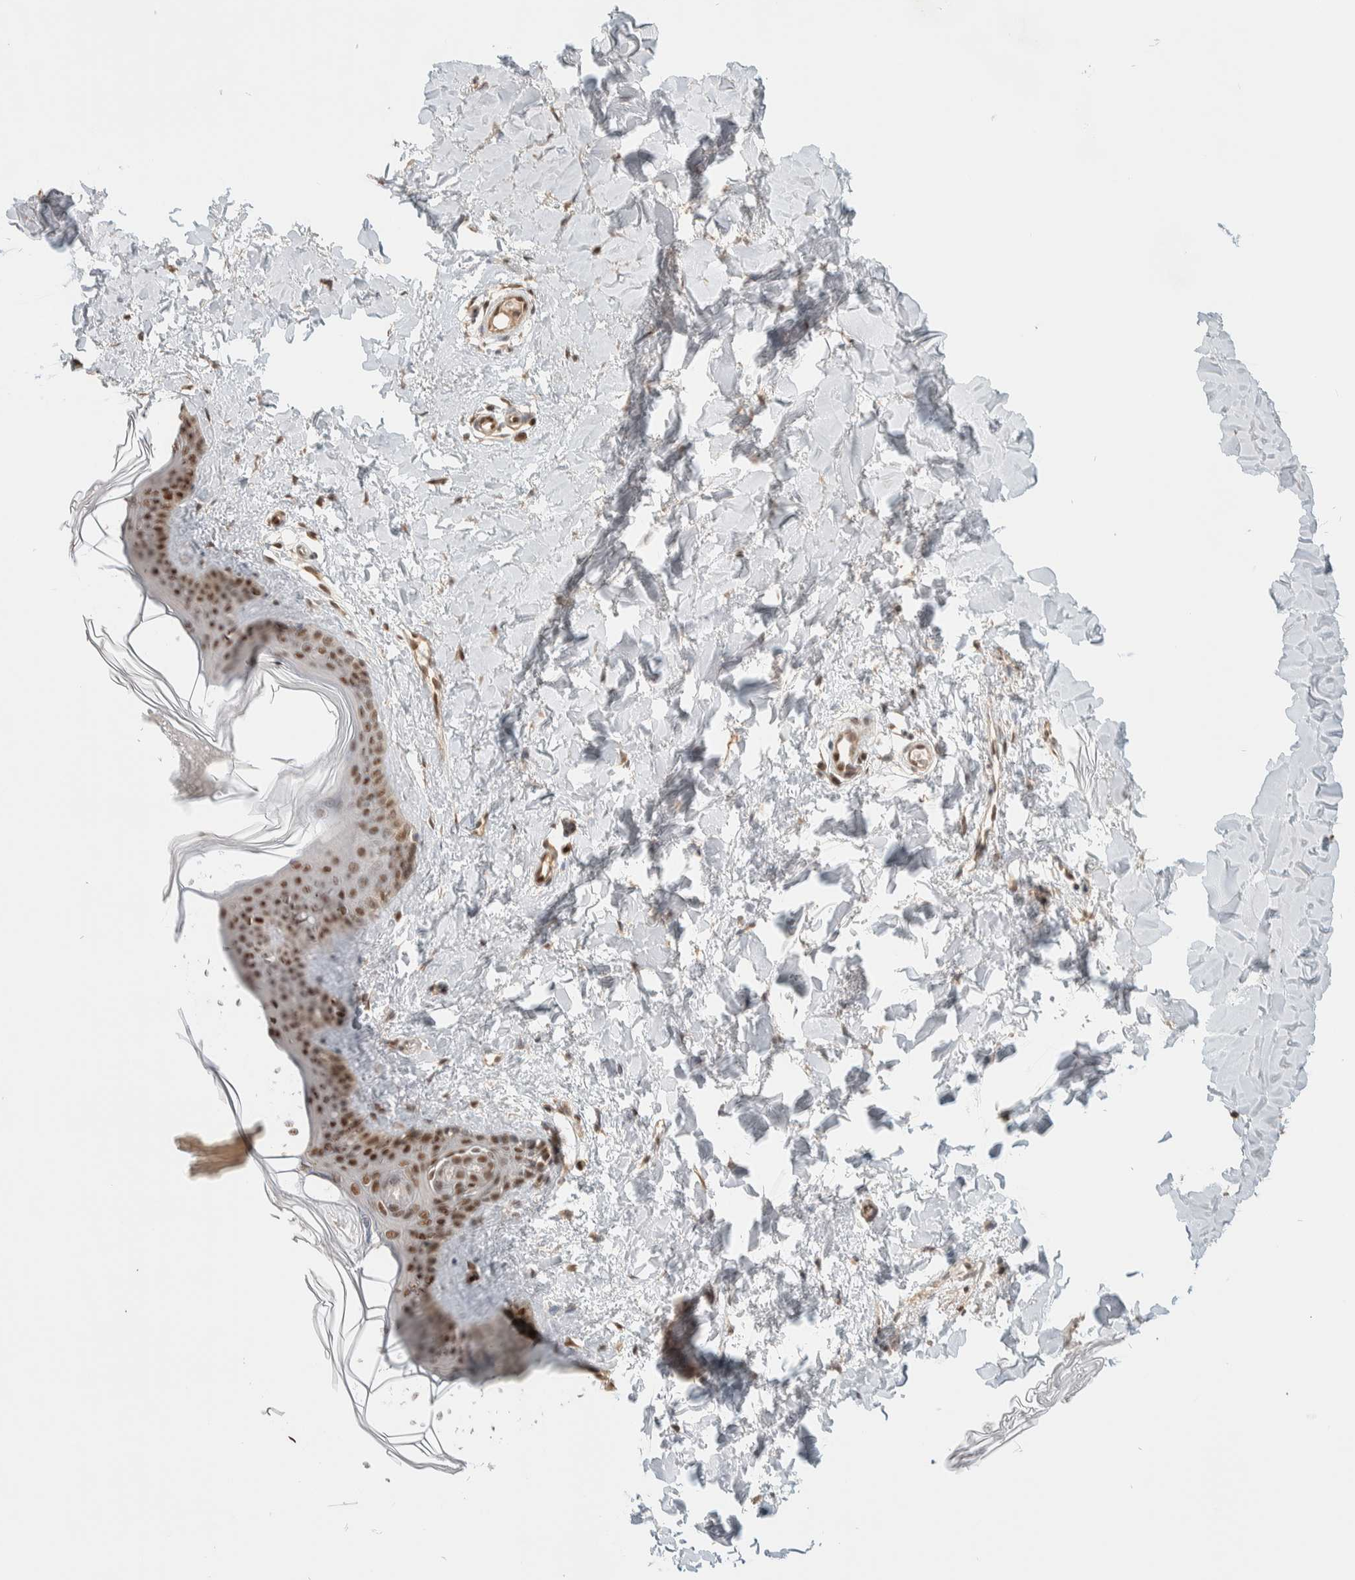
{"staining": {"intensity": "moderate", "quantity": ">75%", "location": "nuclear"}, "tissue": "skin", "cell_type": "Fibroblasts", "image_type": "normal", "snomed": [{"axis": "morphology", "description": "Normal tissue, NOS"}, {"axis": "topography", "description": "Skin"}], "caption": "Skin stained for a protein (brown) reveals moderate nuclear positive expression in approximately >75% of fibroblasts.", "gene": "PUS7", "patient": {"sex": "female", "age": 17}}